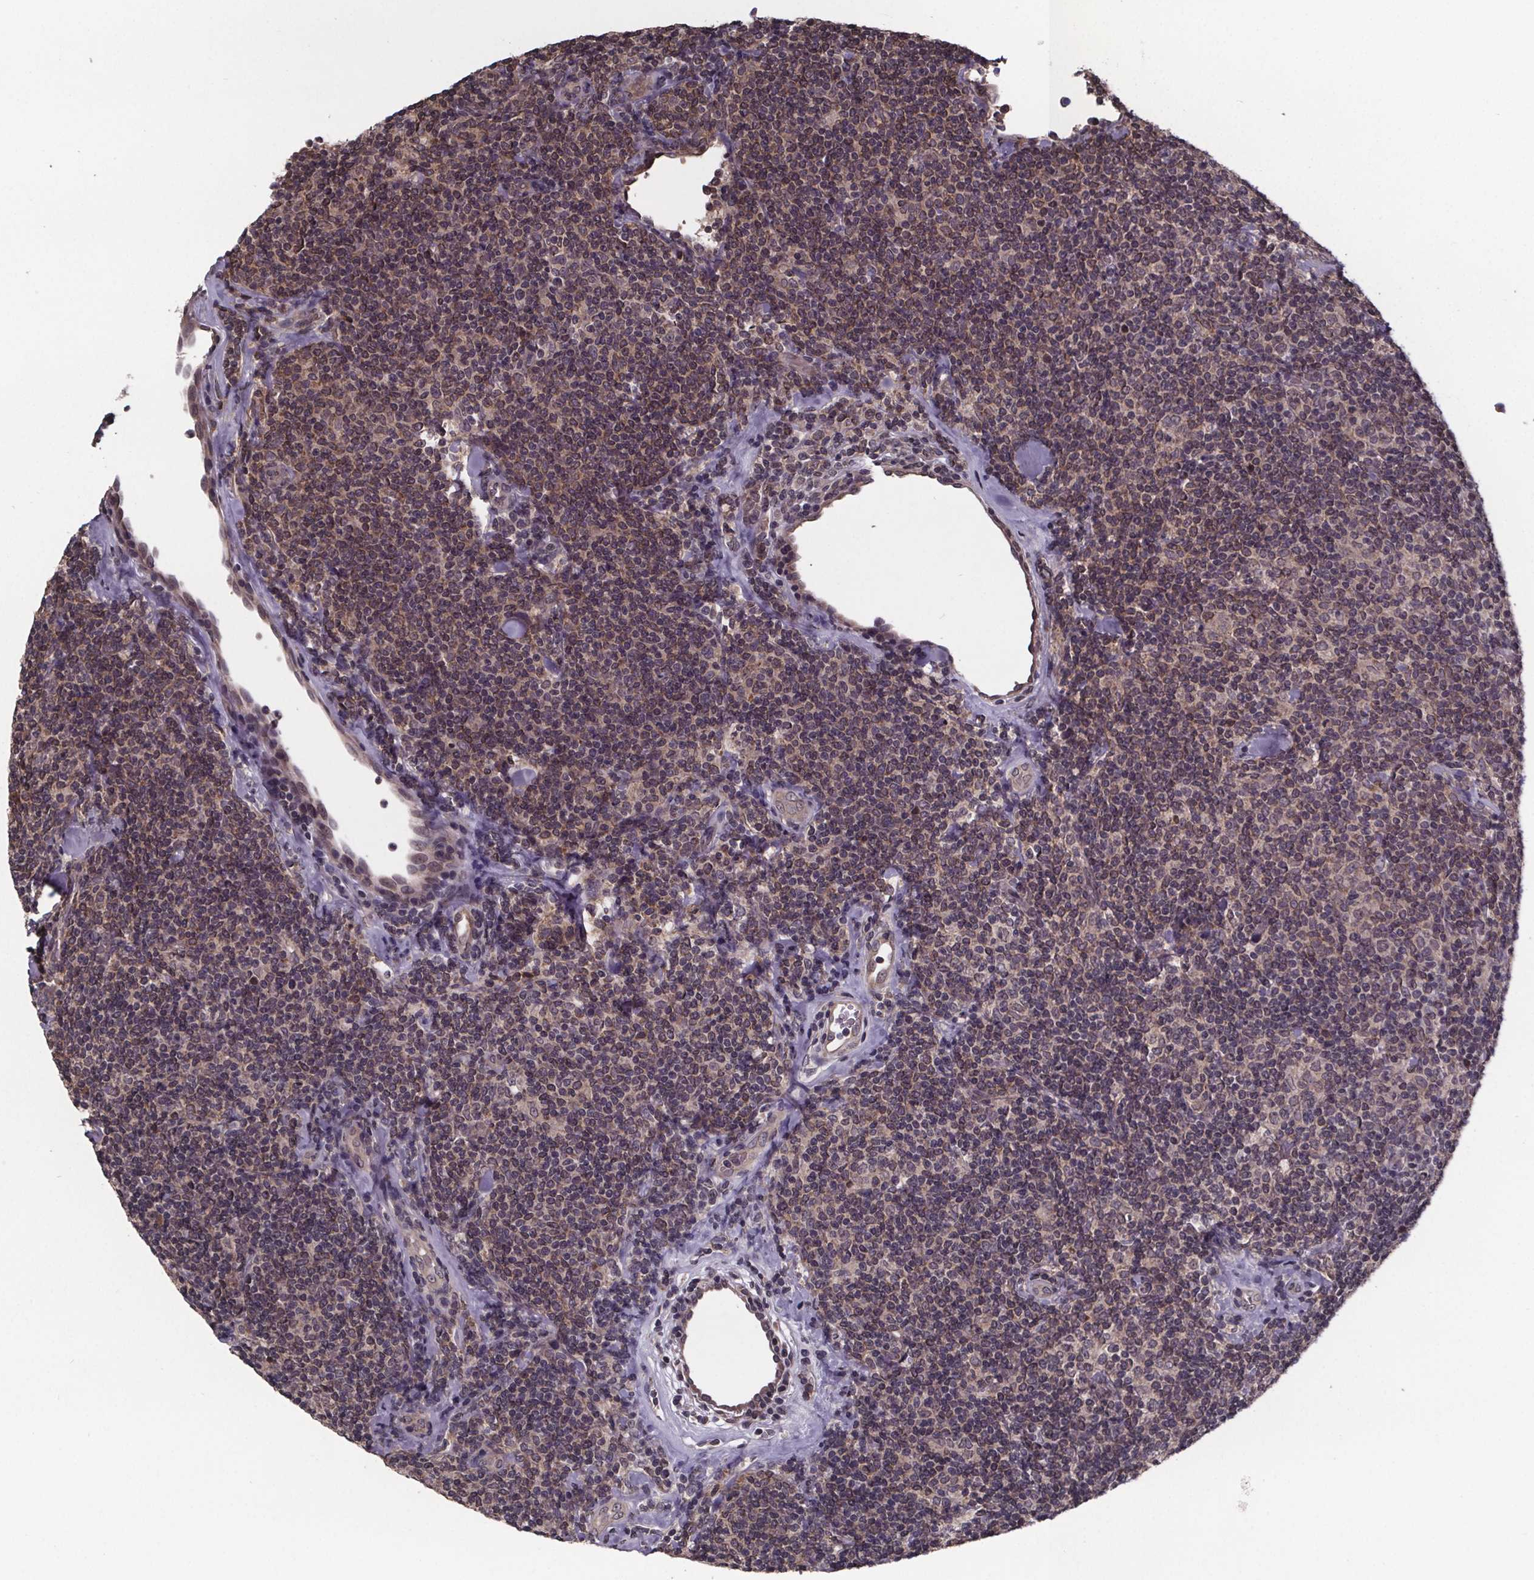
{"staining": {"intensity": "moderate", "quantity": ">75%", "location": "cytoplasmic/membranous"}, "tissue": "lymphoma", "cell_type": "Tumor cells", "image_type": "cancer", "snomed": [{"axis": "morphology", "description": "Malignant lymphoma, non-Hodgkin's type, Low grade"}, {"axis": "topography", "description": "Lymph node"}], "caption": "Immunohistochemical staining of low-grade malignant lymphoma, non-Hodgkin's type demonstrates medium levels of moderate cytoplasmic/membranous protein staining in approximately >75% of tumor cells. Nuclei are stained in blue.", "gene": "SAT1", "patient": {"sex": "female", "age": 56}}